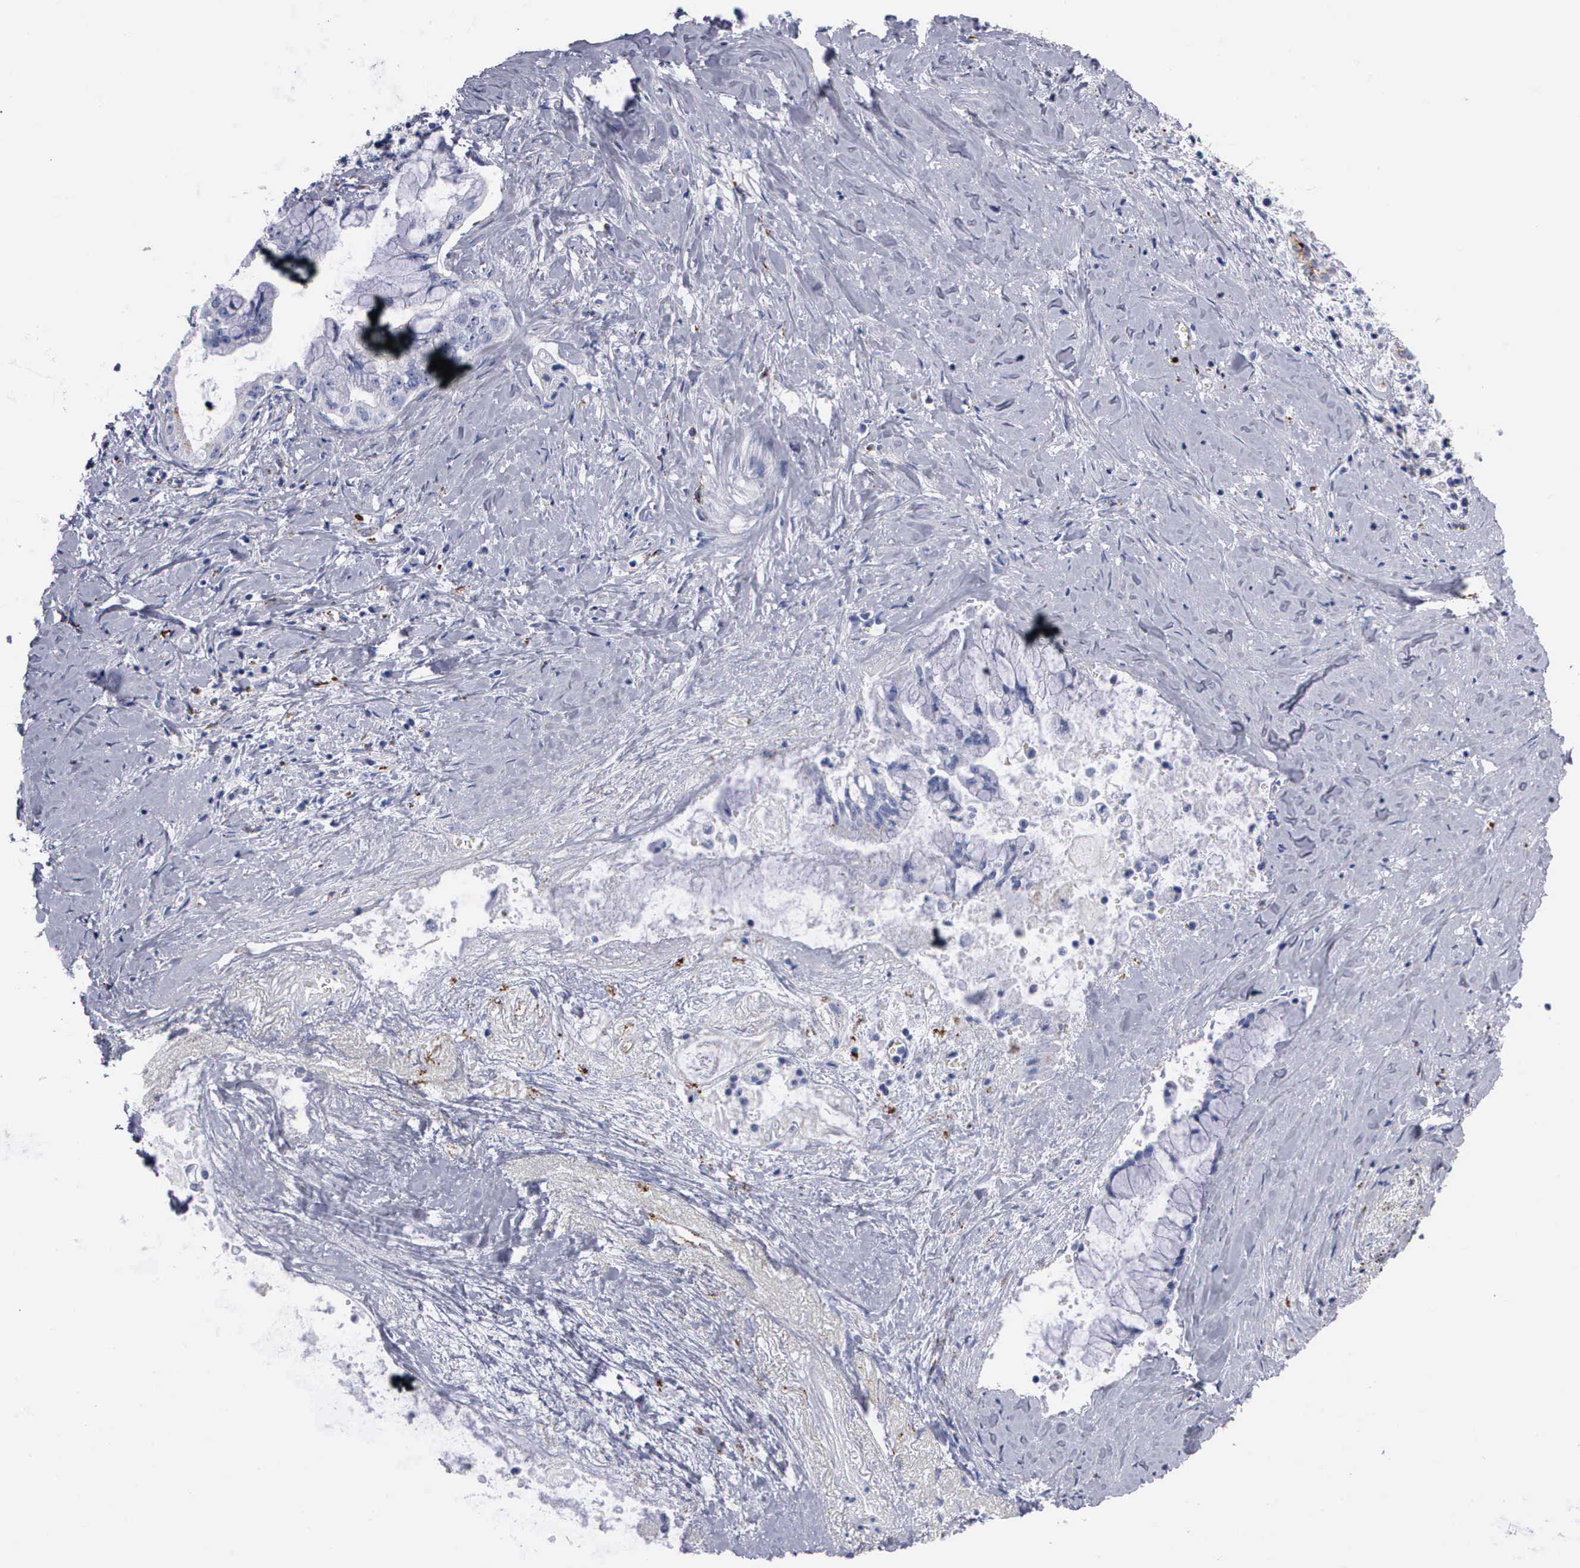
{"staining": {"intensity": "negative", "quantity": "none", "location": "none"}, "tissue": "pancreatic cancer", "cell_type": "Tumor cells", "image_type": "cancer", "snomed": [{"axis": "morphology", "description": "Adenocarcinoma, NOS"}, {"axis": "topography", "description": "Pancreas"}], "caption": "Immunohistochemistry micrograph of neoplastic tissue: human pancreatic cancer stained with DAB (3,3'-diaminobenzidine) demonstrates no significant protein expression in tumor cells.", "gene": "CTSL", "patient": {"sex": "male", "age": 59}}